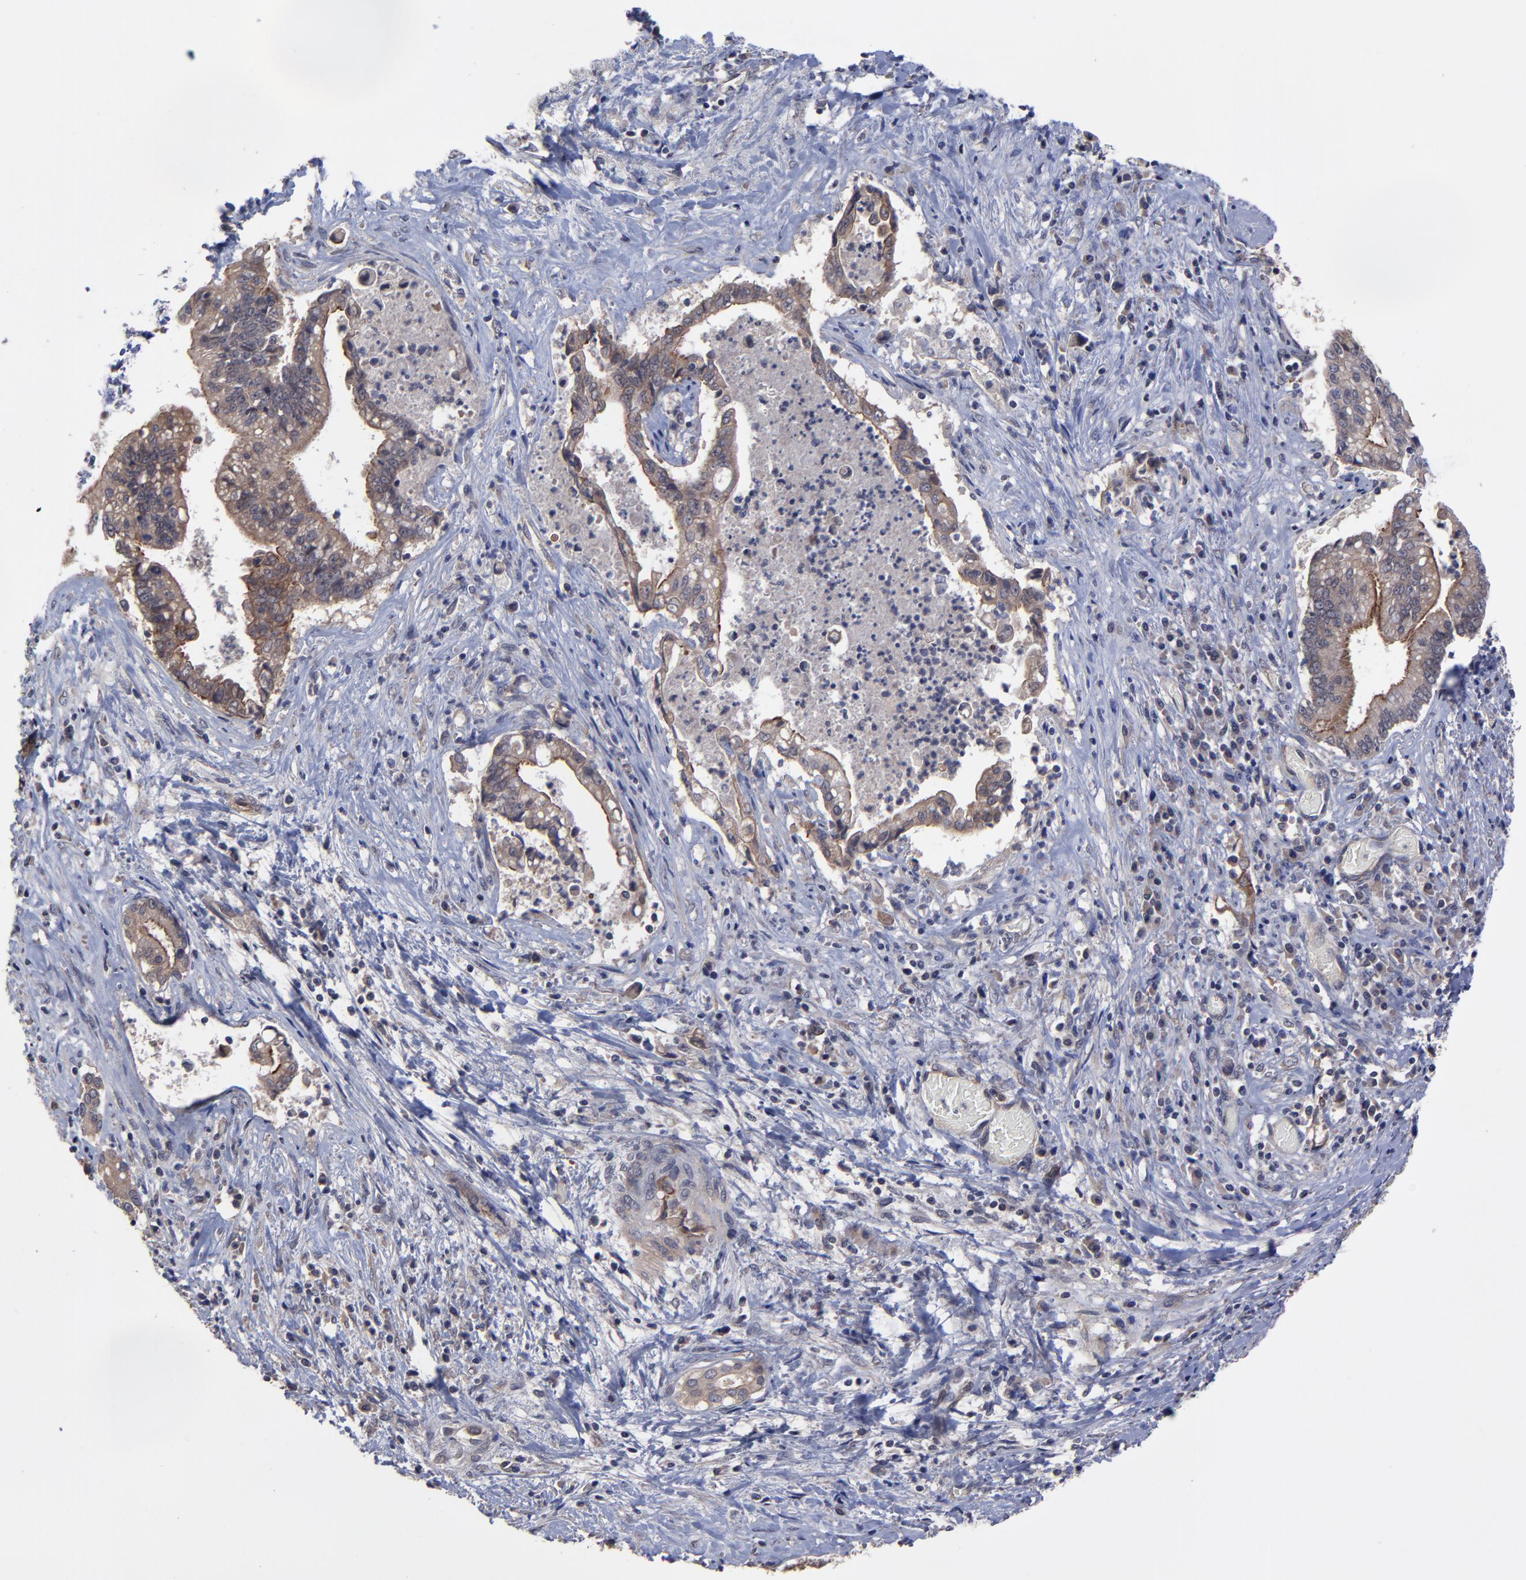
{"staining": {"intensity": "moderate", "quantity": ">75%", "location": "cytoplasmic/membranous"}, "tissue": "liver cancer", "cell_type": "Tumor cells", "image_type": "cancer", "snomed": [{"axis": "morphology", "description": "Cholangiocarcinoma"}, {"axis": "topography", "description": "Liver"}], "caption": "The micrograph reveals a brown stain indicating the presence of a protein in the cytoplasmic/membranous of tumor cells in liver cancer.", "gene": "ZNF780B", "patient": {"sex": "male", "age": 57}}